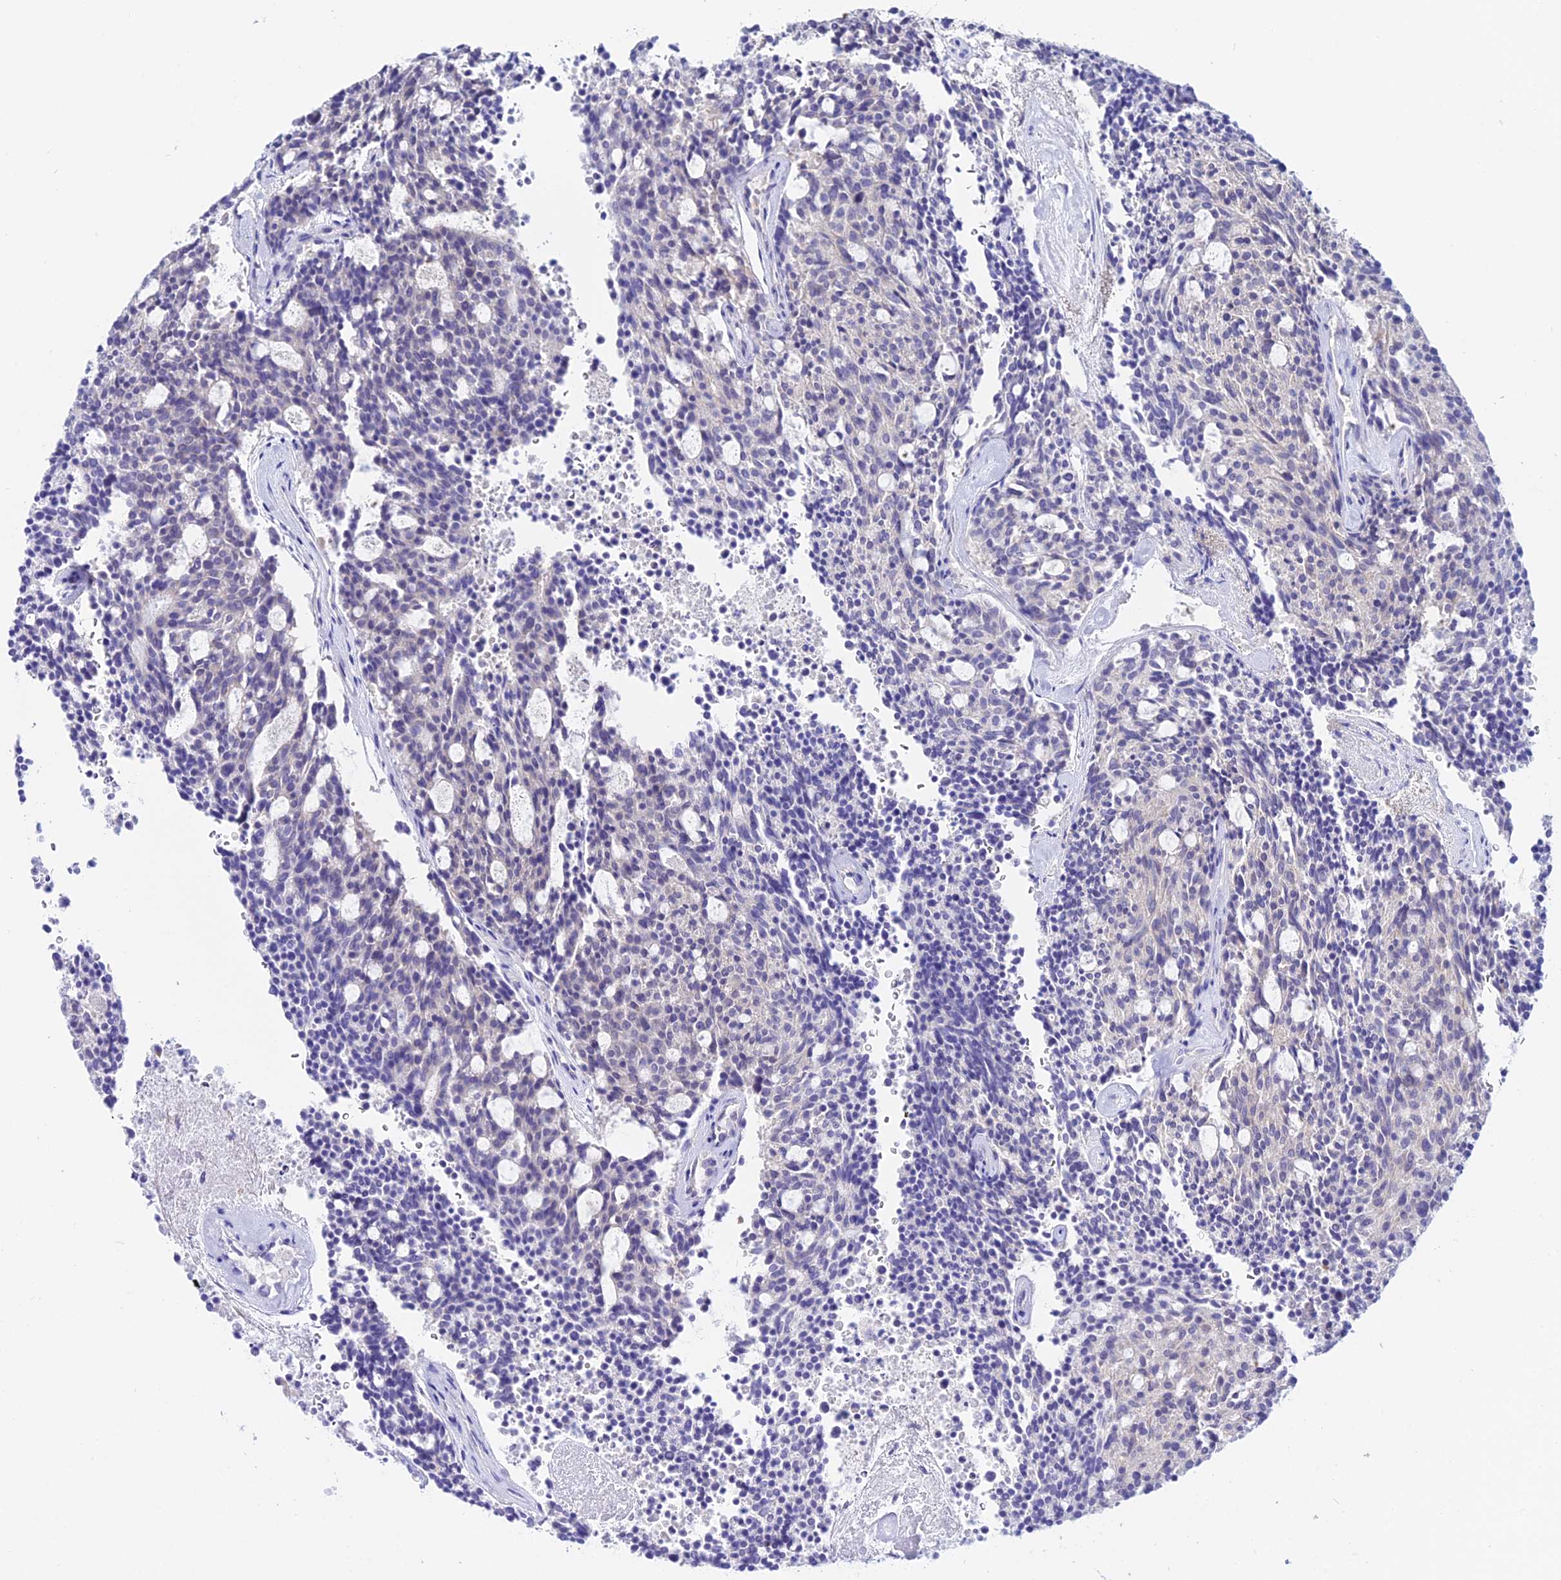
{"staining": {"intensity": "negative", "quantity": "none", "location": "none"}, "tissue": "carcinoid", "cell_type": "Tumor cells", "image_type": "cancer", "snomed": [{"axis": "morphology", "description": "Carcinoid, malignant, NOS"}, {"axis": "topography", "description": "Pancreas"}], "caption": "A photomicrograph of human carcinoid is negative for staining in tumor cells. The staining was performed using DAB (3,3'-diaminobenzidine) to visualize the protein expression in brown, while the nuclei were stained in blue with hematoxylin (Magnification: 20x).", "gene": "ATG16L2", "patient": {"sex": "female", "age": 54}}